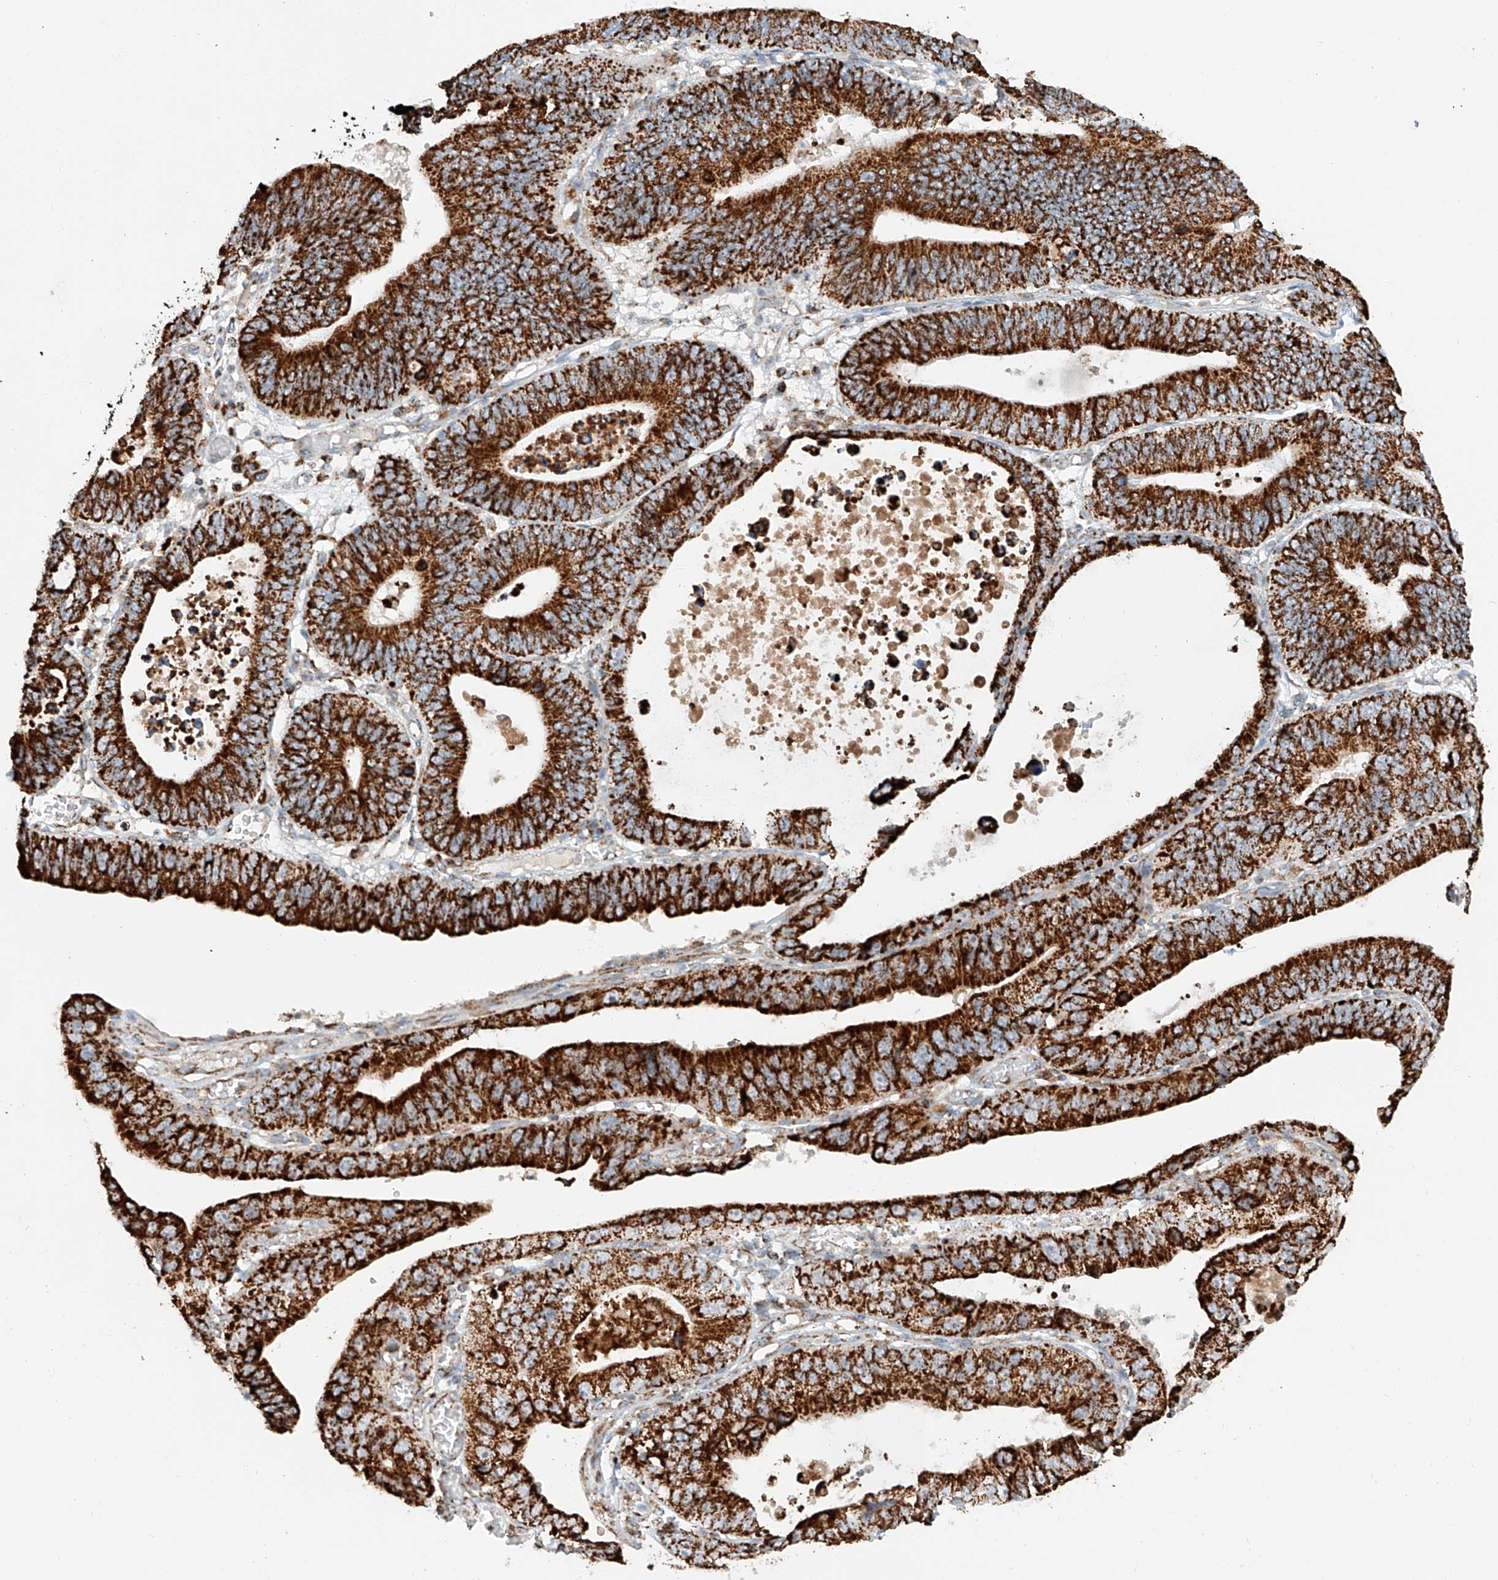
{"staining": {"intensity": "strong", "quantity": ">75%", "location": "cytoplasmic/membranous"}, "tissue": "stomach cancer", "cell_type": "Tumor cells", "image_type": "cancer", "snomed": [{"axis": "morphology", "description": "Adenocarcinoma, NOS"}, {"axis": "topography", "description": "Stomach"}], "caption": "An image of adenocarcinoma (stomach) stained for a protein exhibits strong cytoplasmic/membranous brown staining in tumor cells.", "gene": "TTC27", "patient": {"sex": "male", "age": 59}}